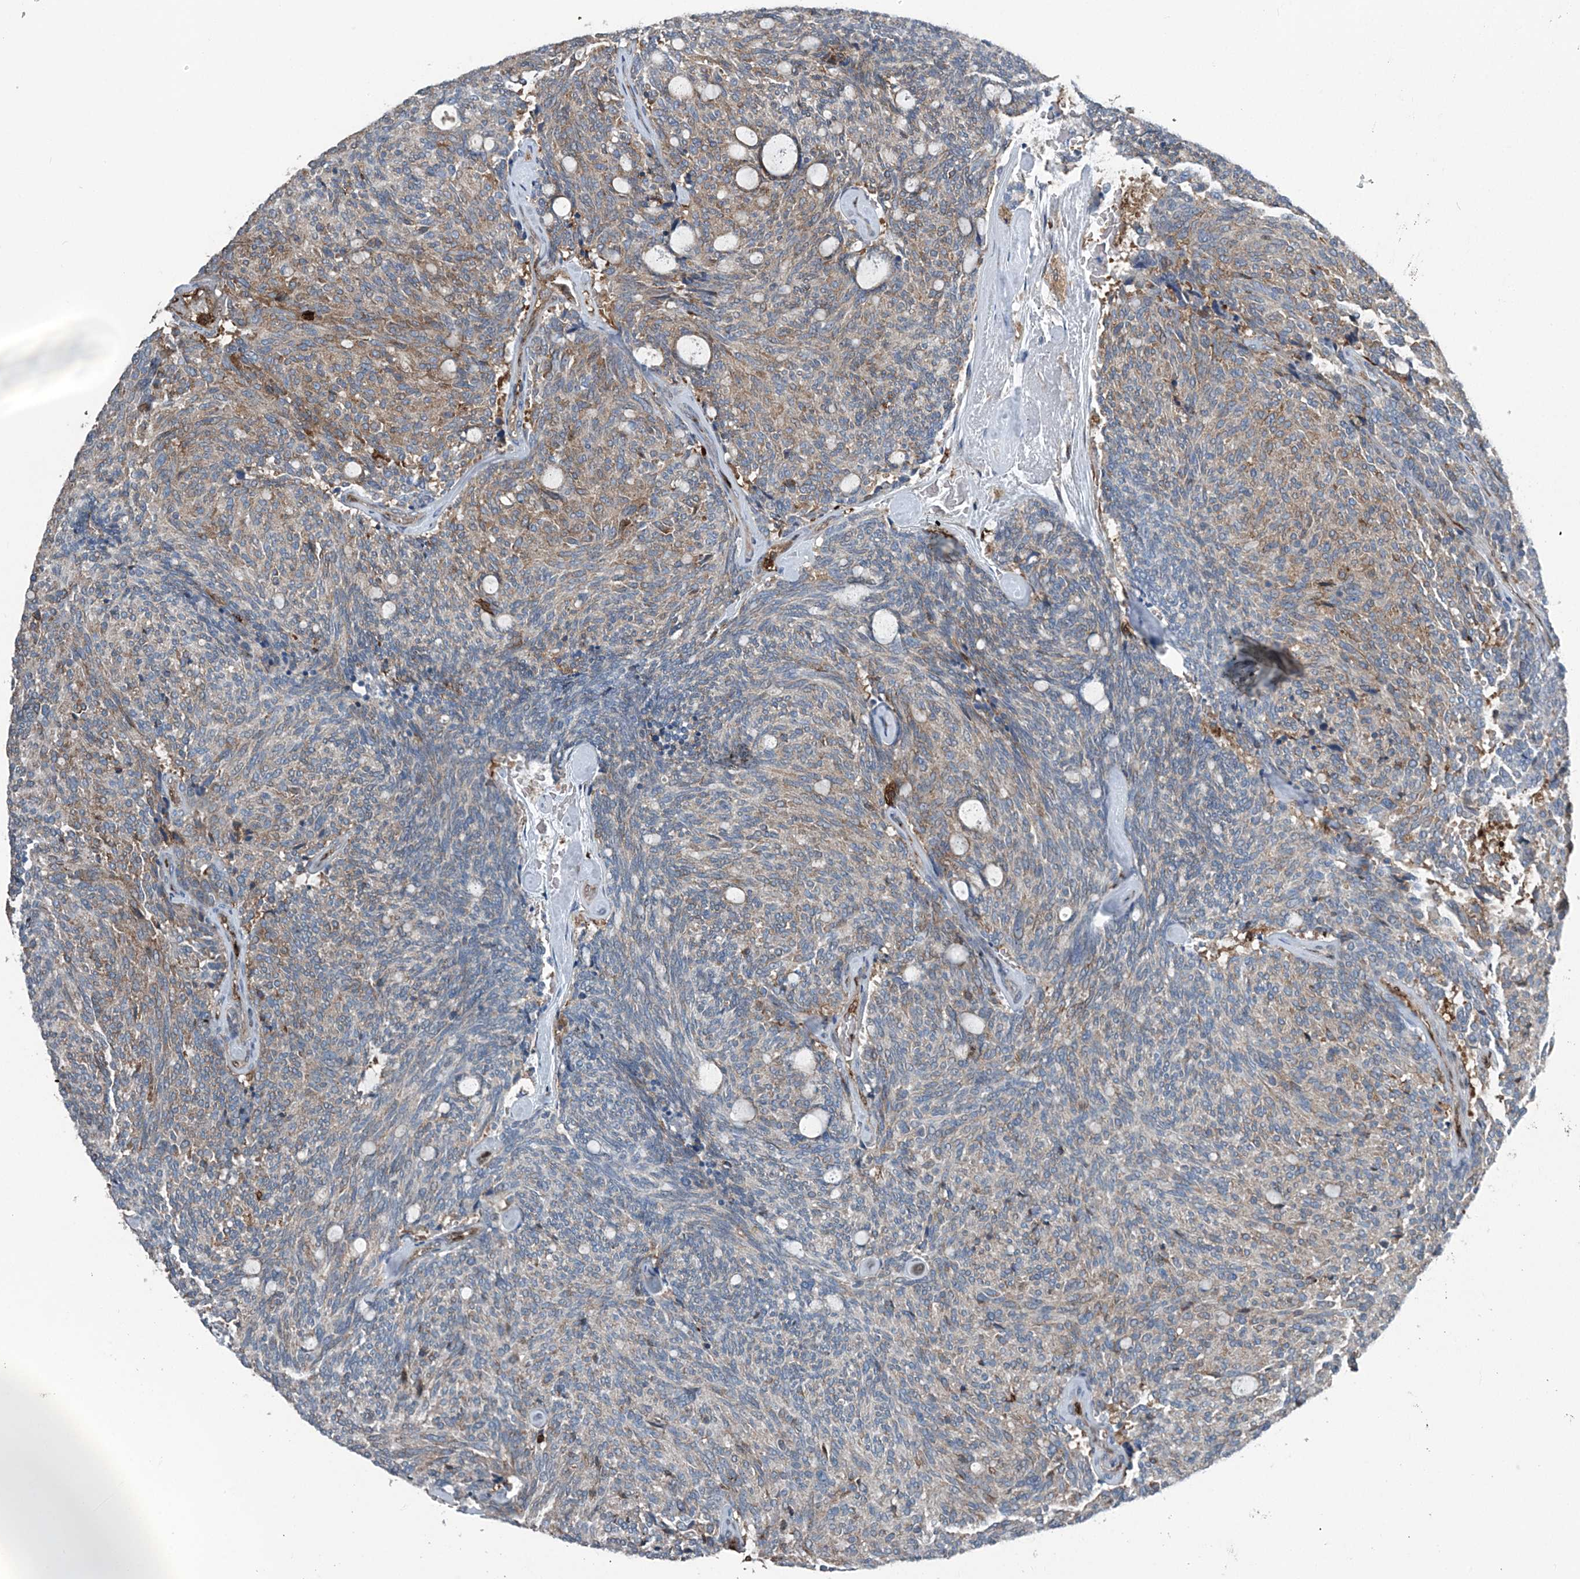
{"staining": {"intensity": "moderate", "quantity": "25%-75%", "location": "cytoplasmic/membranous"}, "tissue": "carcinoid", "cell_type": "Tumor cells", "image_type": "cancer", "snomed": [{"axis": "morphology", "description": "Carcinoid, malignant, NOS"}, {"axis": "topography", "description": "Pancreas"}], "caption": "A photomicrograph of malignant carcinoid stained for a protein exhibits moderate cytoplasmic/membranous brown staining in tumor cells. The staining was performed using DAB, with brown indicating positive protein expression. Nuclei are stained blue with hematoxylin.", "gene": "CFL1", "patient": {"sex": "female", "age": 54}}